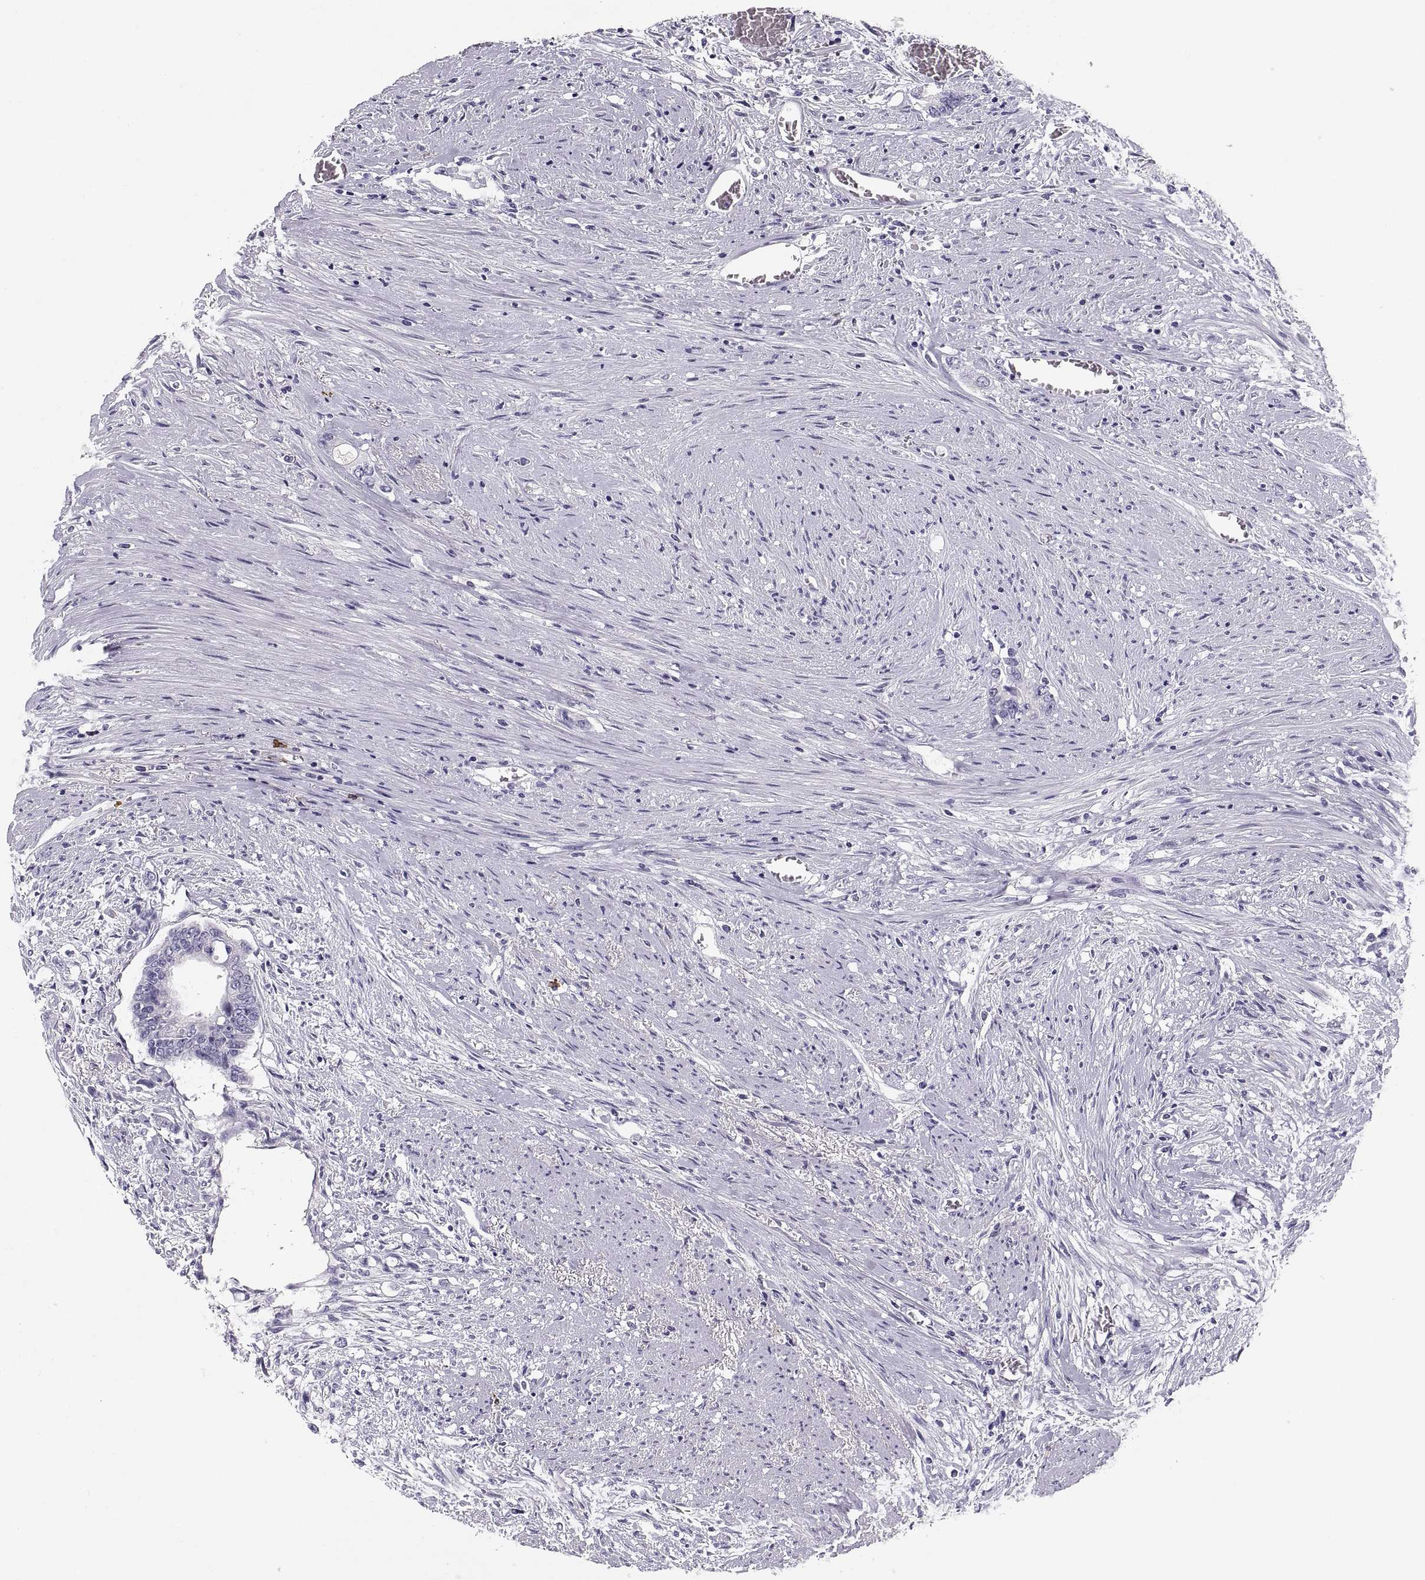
{"staining": {"intensity": "negative", "quantity": "none", "location": "none"}, "tissue": "colorectal cancer", "cell_type": "Tumor cells", "image_type": "cancer", "snomed": [{"axis": "morphology", "description": "Adenocarcinoma, NOS"}, {"axis": "topography", "description": "Rectum"}], "caption": "High power microscopy photomicrograph of an IHC histopathology image of colorectal cancer (adenocarcinoma), revealing no significant positivity in tumor cells. (DAB immunohistochemistry visualized using brightfield microscopy, high magnification).", "gene": "MAGEB2", "patient": {"sex": "male", "age": 59}}